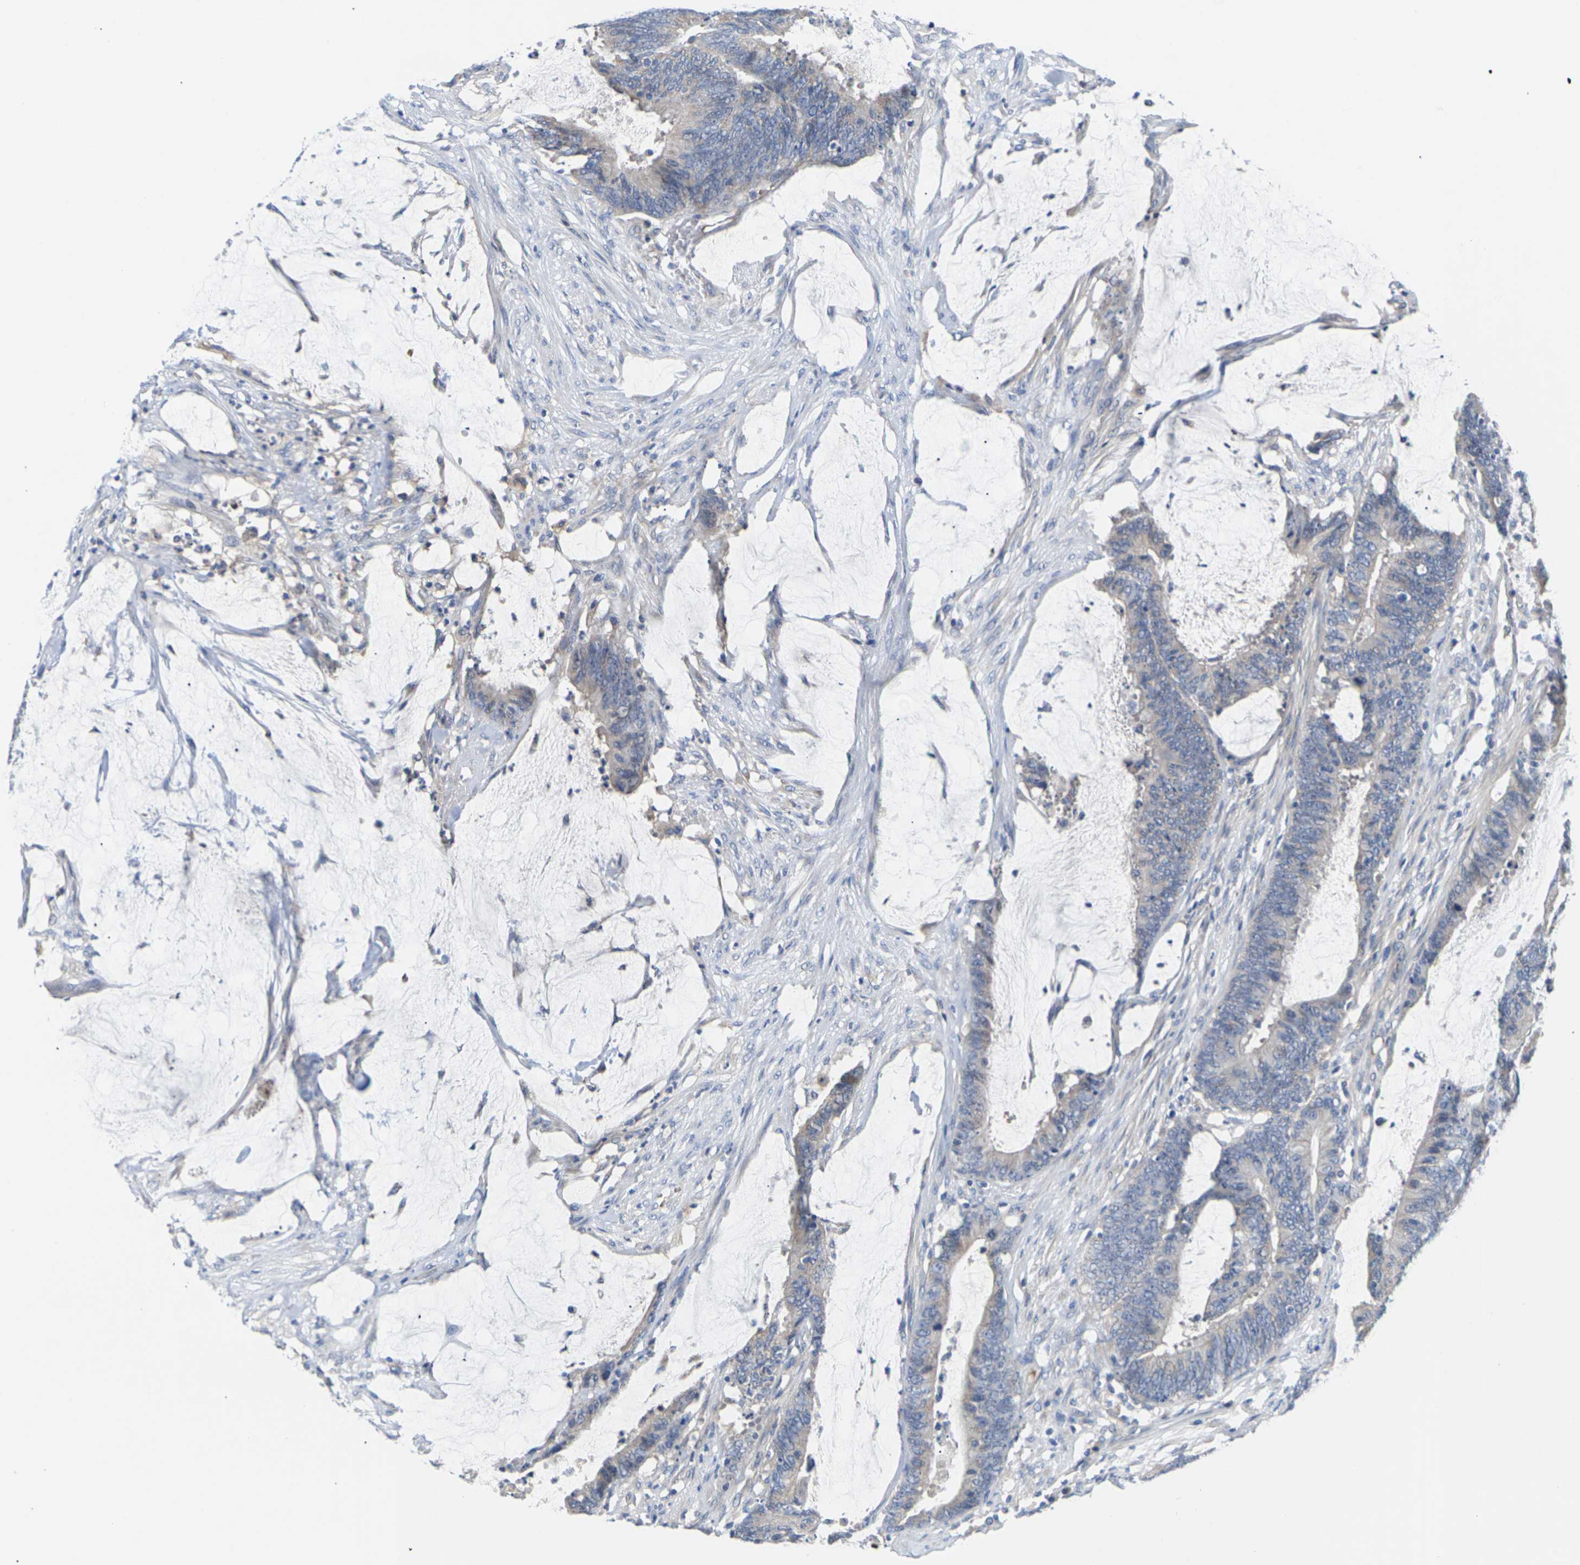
{"staining": {"intensity": "weak", "quantity": "25%-75%", "location": "cytoplasmic/membranous"}, "tissue": "colorectal cancer", "cell_type": "Tumor cells", "image_type": "cancer", "snomed": [{"axis": "morphology", "description": "Adenocarcinoma, NOS"}, {"axis": "topography", "description": "Rectum"}], "caption": "This micrograph displays immunohistochemistry (IHC) staining of human adenocarcinoma (colorectal), with low weak cytoplasmic/membranous staining in about 25%-75% of tumor cells.", "gene": "TMCO4", "patient": {"sex": "female", "age": 66}}